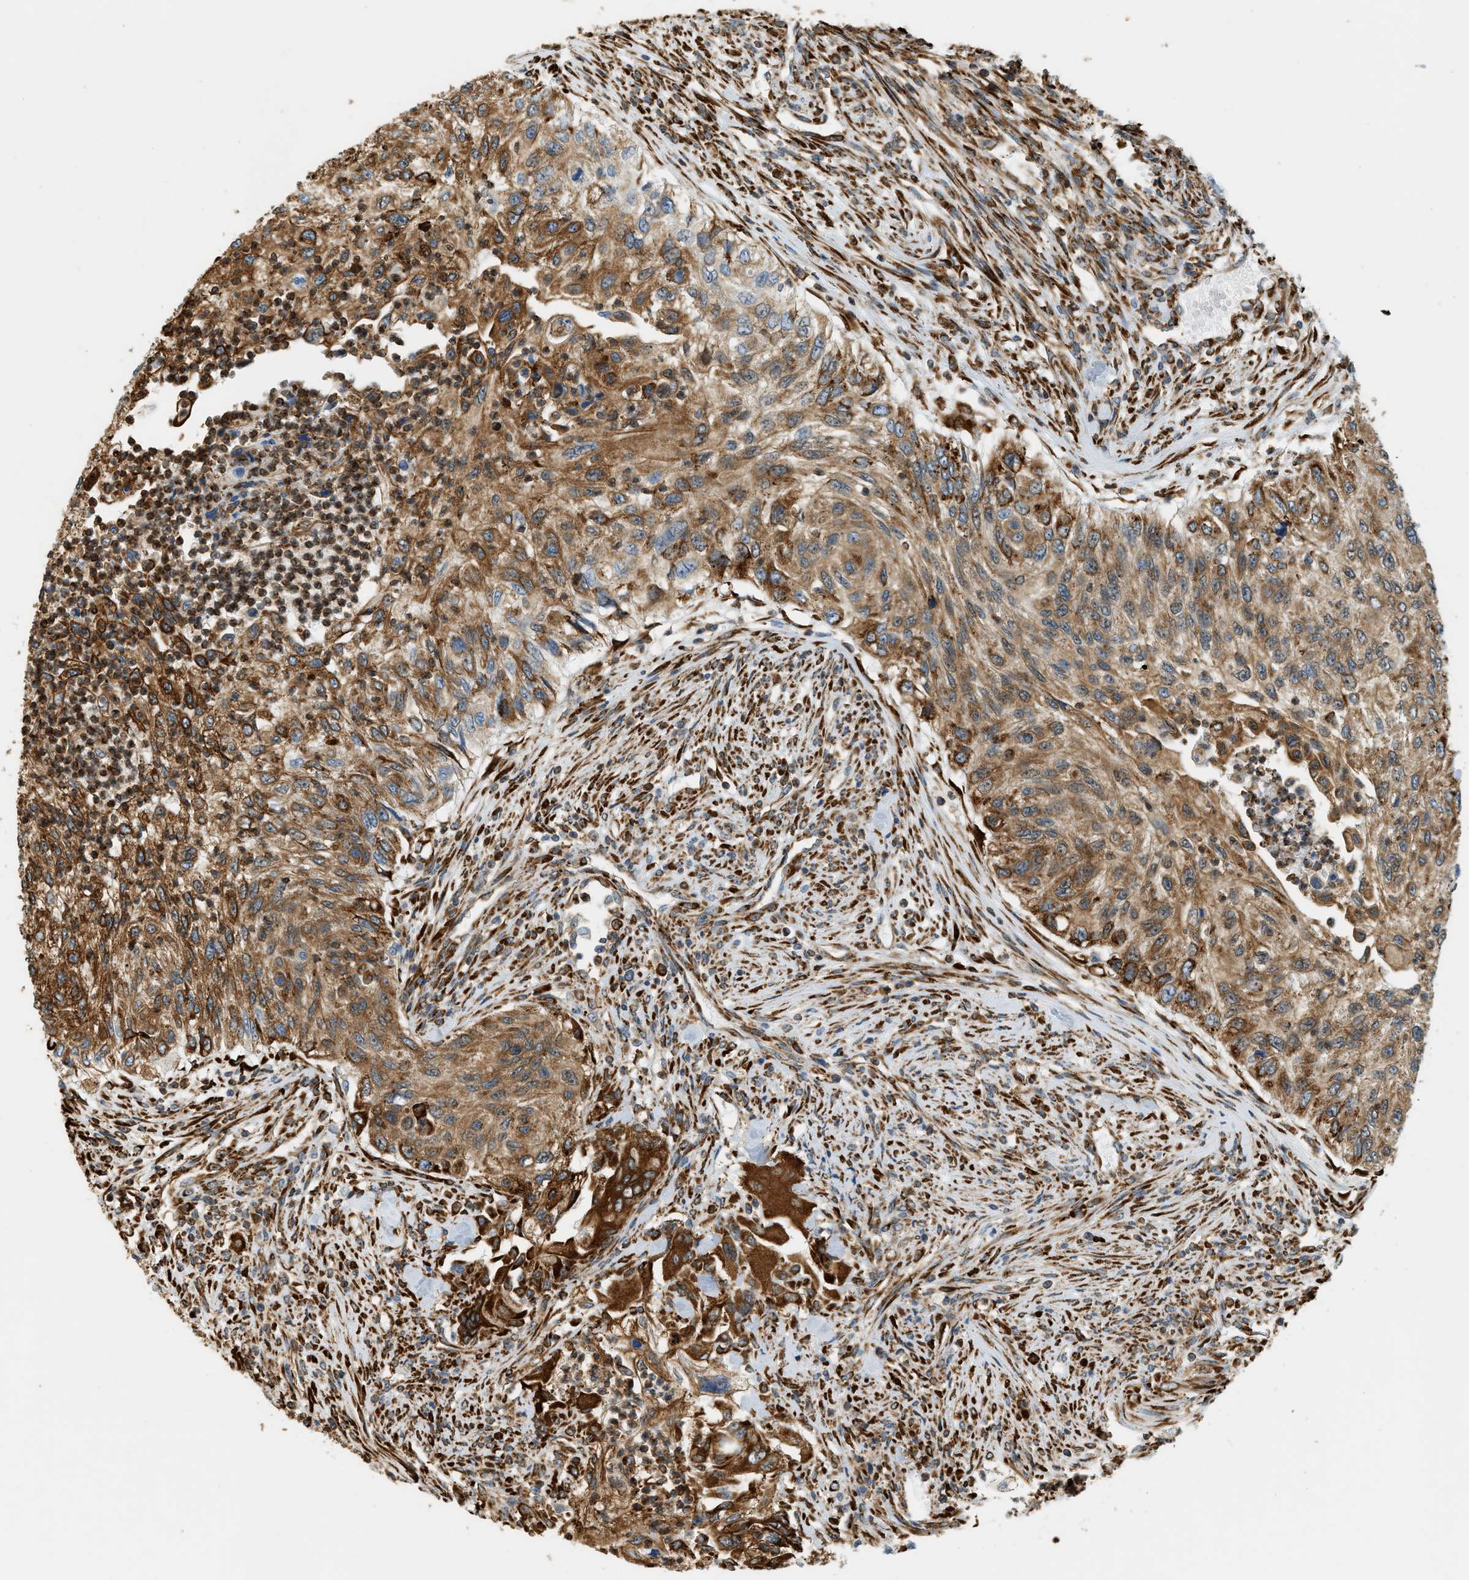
{"staining": {"intensity": "moderate", "quantity": ">75%", "location": "cytoplasmic/membranous"}, "tissue": "urothelial cancer", "cell_type": "Tumor cells", "image_type": "cancer", "snomed": [{"axis": "morphology", "description": "Urothelial carcinoma, High grade"}, {"axis": "topography", "description": "Urinary bladder"}], "caption": "Immunohistochemical staining of urothelial carcinoma (high-grade) demonstrates medium levels of moderate cytoplasmic/membranous staining in about >75% of tumor cells.", "gene": "SEMA4D", "patient": {"sex": "female", "age": 60}}